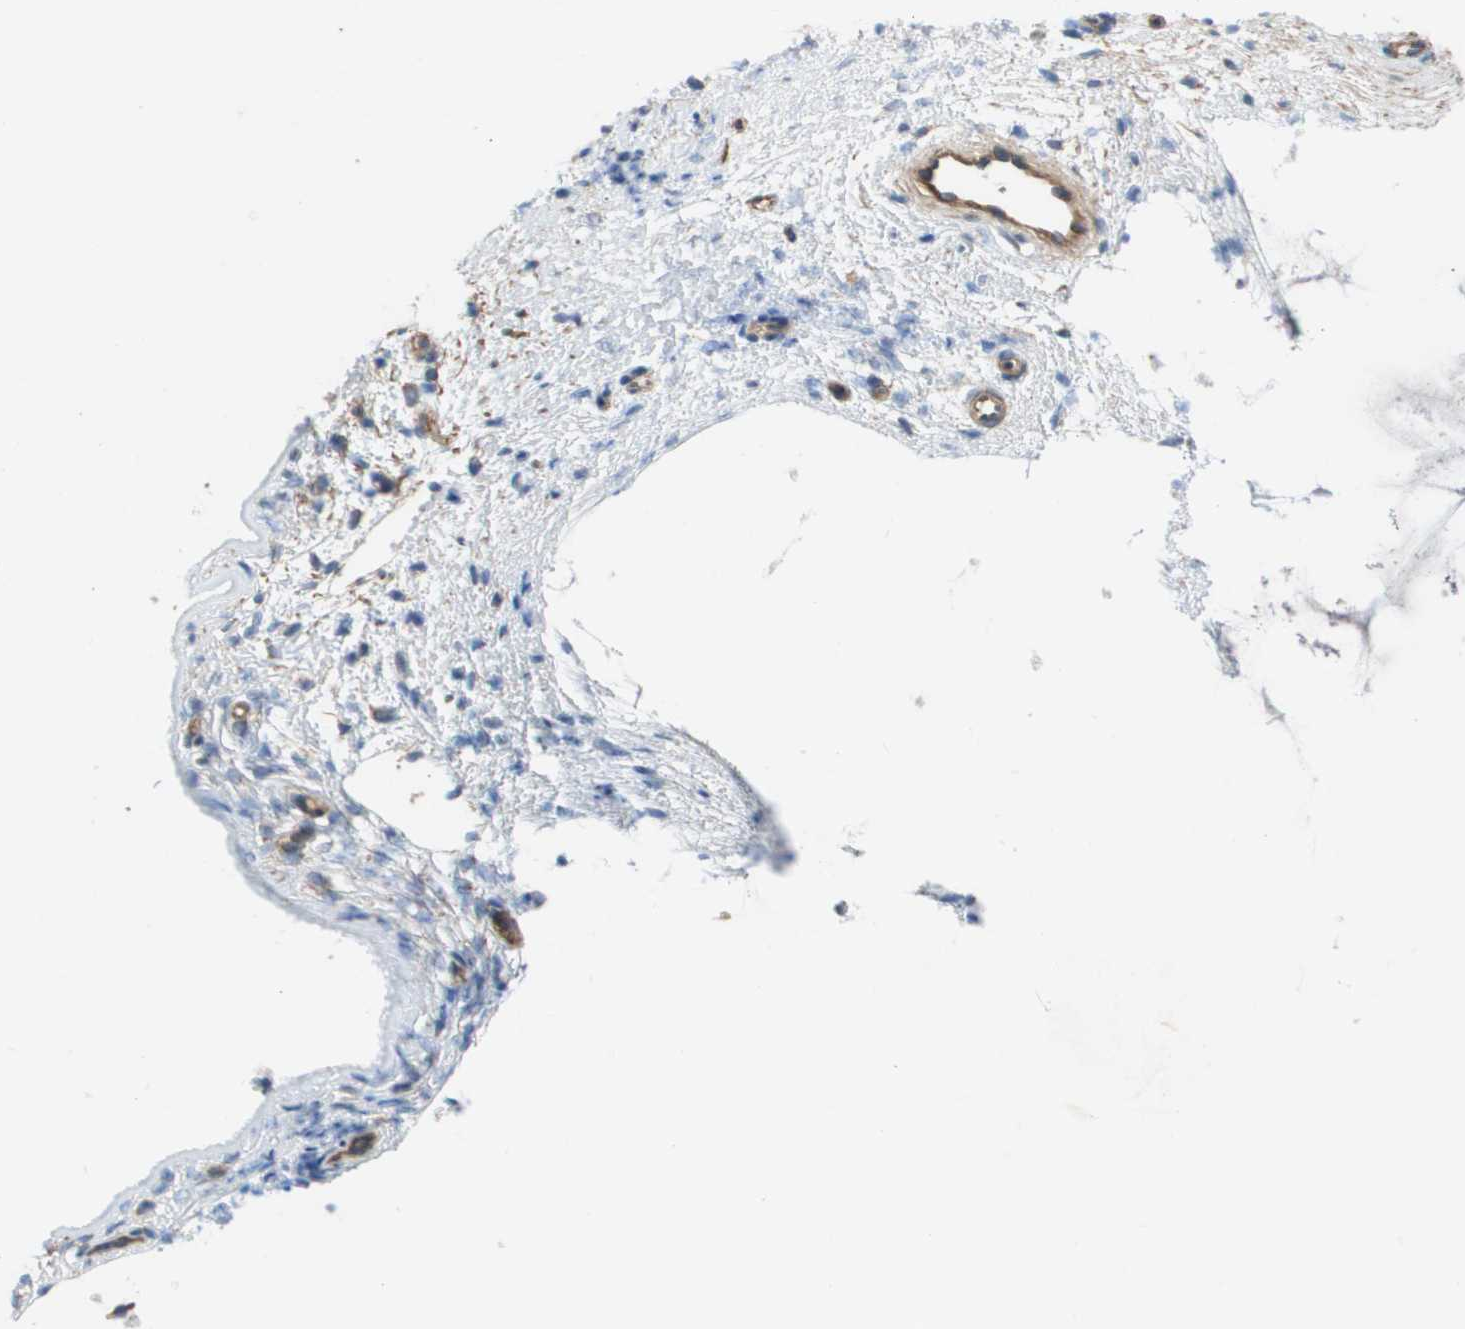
{"staining": {"intensity": "moderate", "quantity": ">75%", "location": "cytoplasmic/membranous"}, "tissue": "nasopharynx", "cell_type": "Respiratory epithelial cells", "image_type": "normal", "snomed": [{"axis": "morphology", "description": "Normal tissue, NOS"}, {"axis": "topography", "description": "Nasopharynx"}], "caption": "The image shows immunohistochemical staining of benign nasopharynx. There is moderate cytoplasmic/membranous expression is appreciated in approximately >75% of respiratory epithelial cells.", "gene": "MTARC2", "patient": {"sex": "male", "age": 21}}